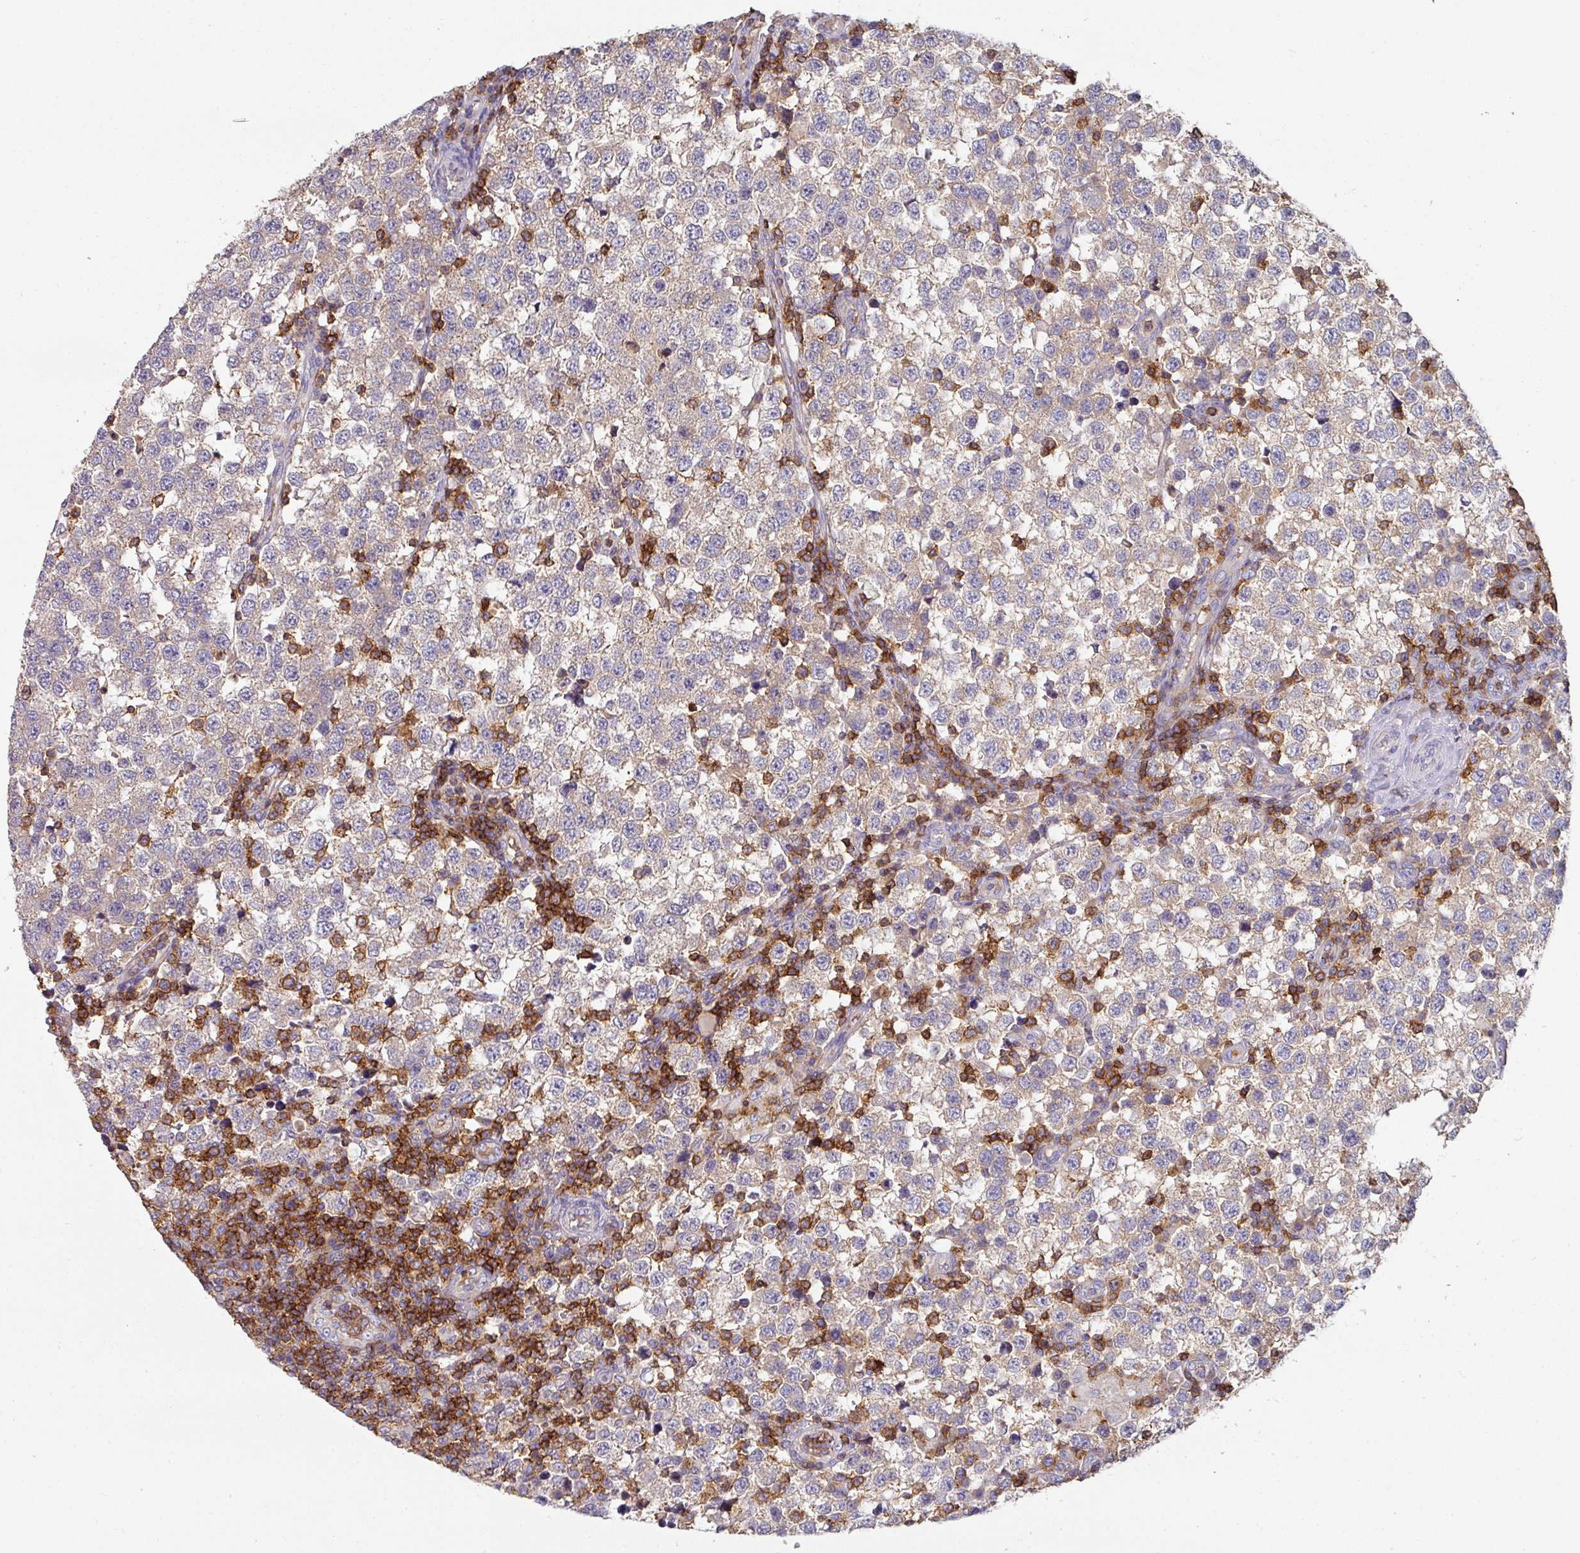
{"staining": {"intensity": "weak", "quantity": ">75%", "location": "cytoplasmic/membranous"}, "tissue": "testis cancer", "cell_type": "Tumor cells", "image_type": "cancer", "snomed": [{"axis": "morphology", "description": "Seminoma, NOS"}, {"axis": "topography", "description": "Testis"}], "caption": "Human seminoma (testis) stained for a protein (brown) shows weak cytoplasmic/membranous positive positivity in approximately >75% of tumor cells.", "gene": "CD3G", "patient": {"sex": "male", "age": 34}}